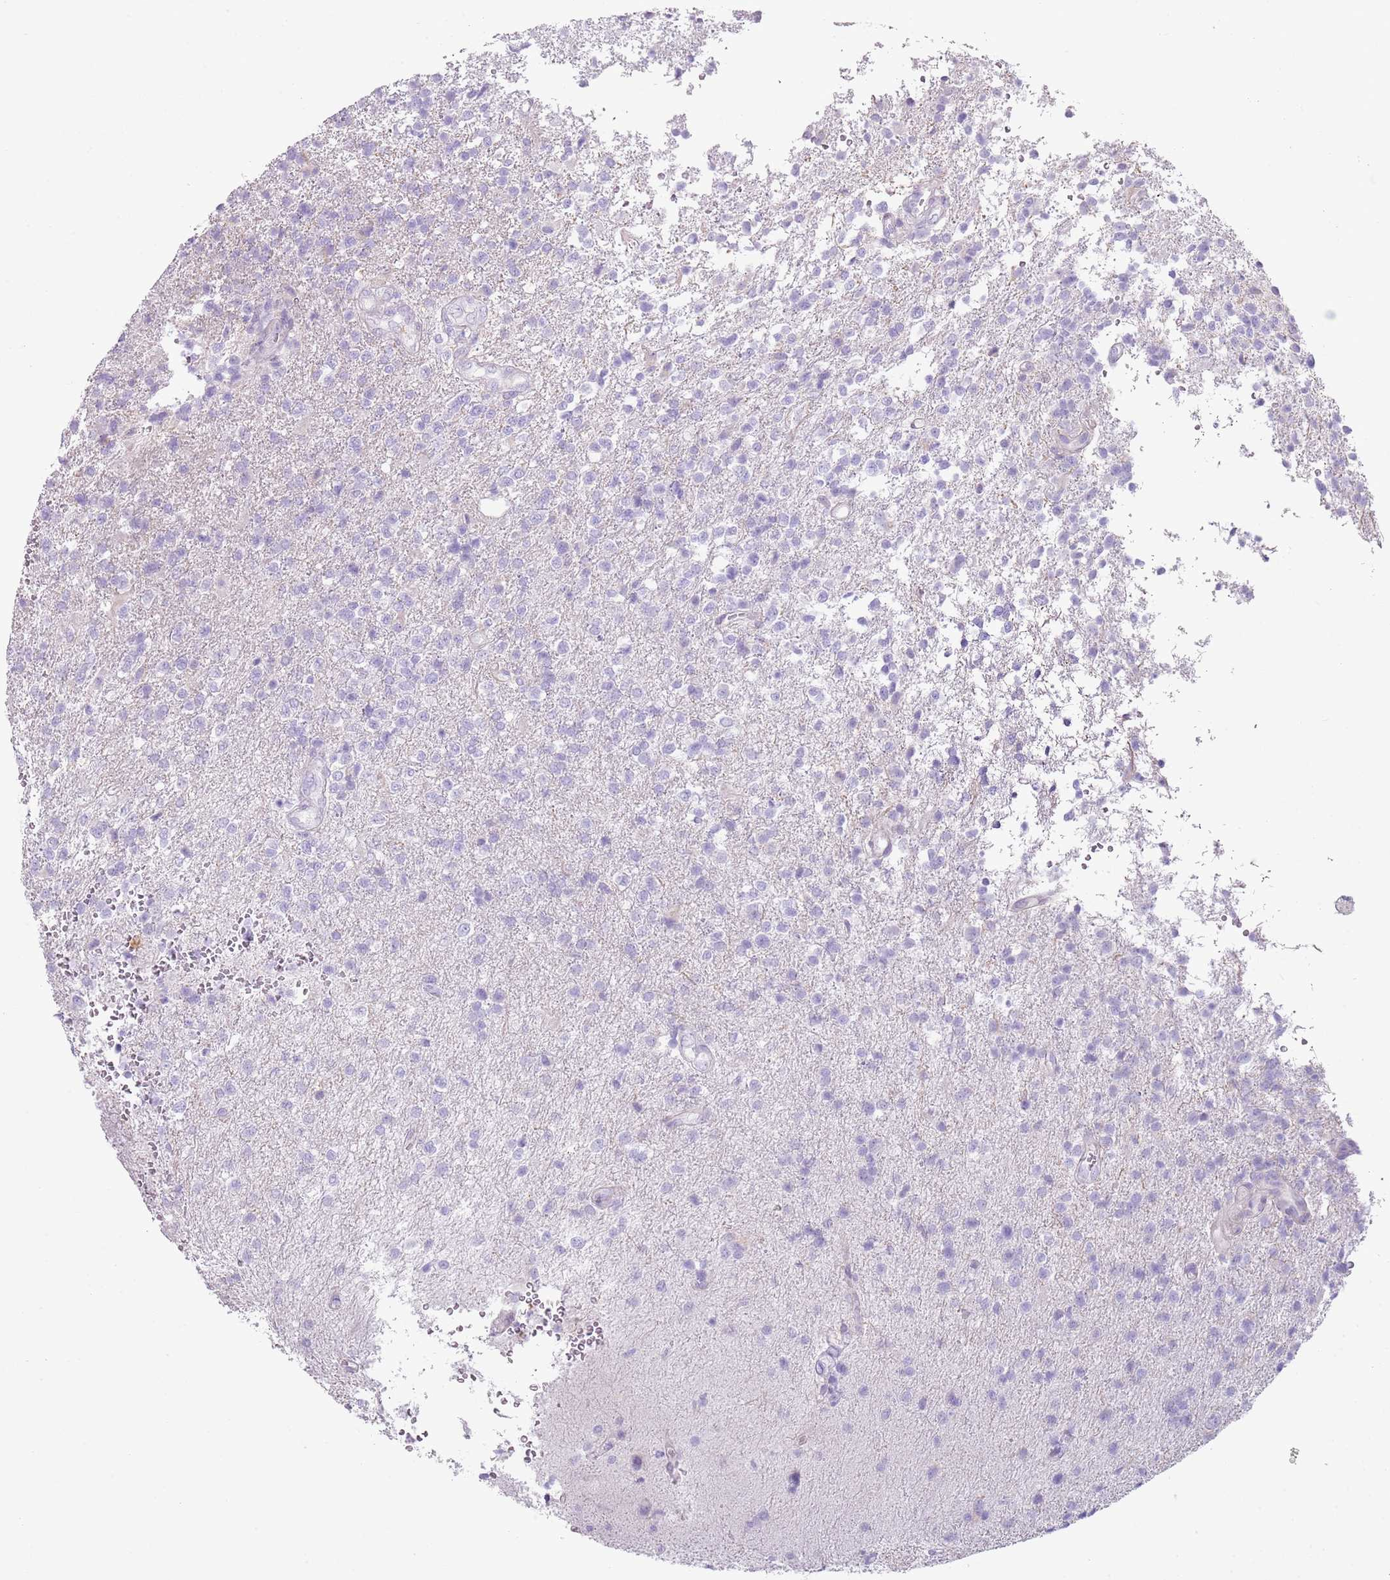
{"staining": {"intensity": "negative", "quantity": "none", "location": "none"}, "tissue": "glioma", "cell_type": "Tumor cells", "image_type": "cancer", "snomed": [{"axis": "morphology", "description": "Glioma, malignant, High grade"}, {"axis": "topography", "description": "Brain"}], "caption": "This is a image of immunohistochemistry staining of malignant glioma (high-grade), which shows no expression in tumor cells.", "gene": "CD177", "patient": {"sex": "male", "age": 56}}